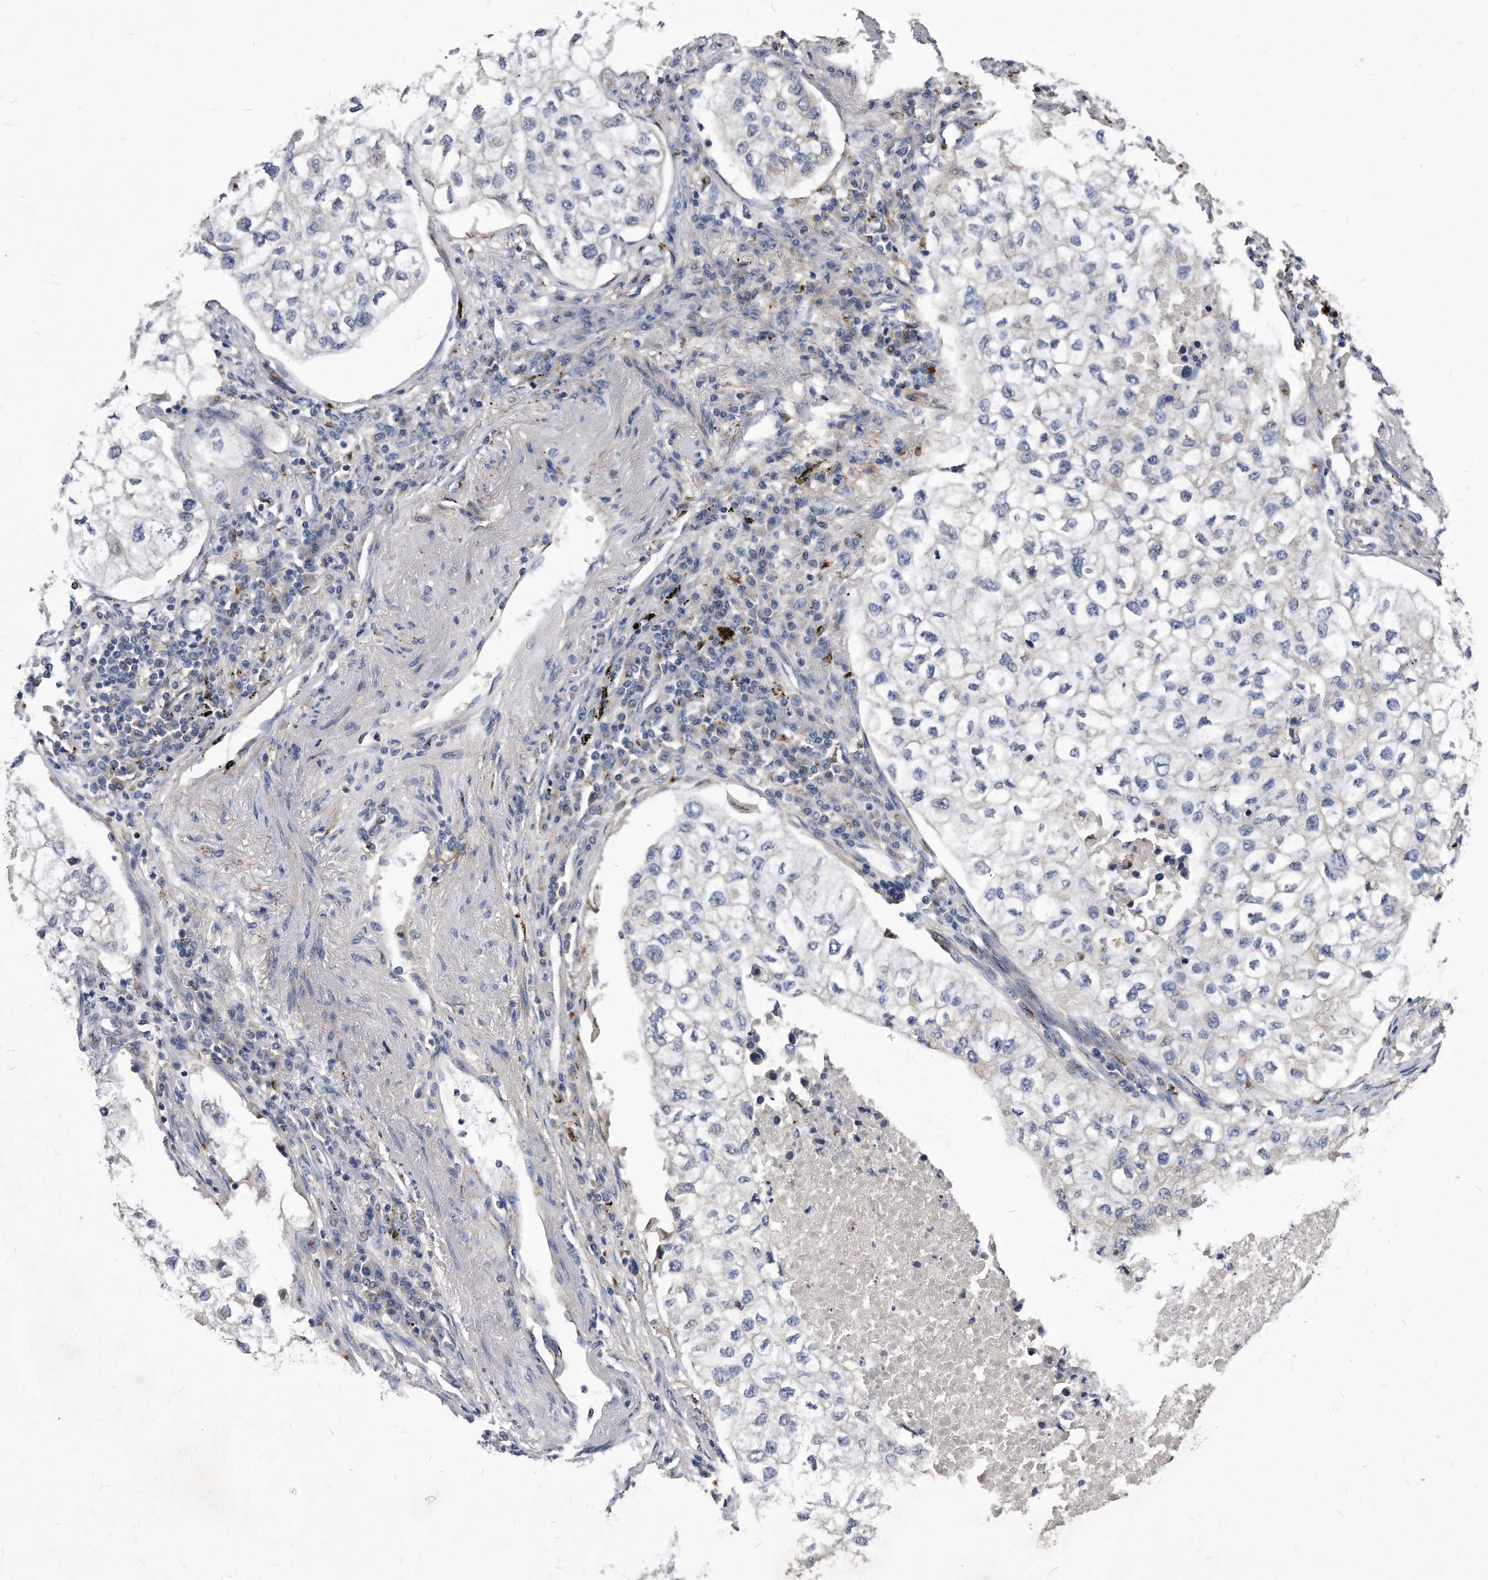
{"staining": {"intensity": "negative", "quantity": "none", "location": "none"}, "tissue": "lung cancer", "cell_type": "Tumor cells", "image_type": "cancer", "snomed": [{"axis": "morphology", "description": "Adenocarcinoma, NOS"}, {"axis": "topography", "description": "Lung"}], "caption": "Protein analysis of lung adenocarcinoma exhibits no significant expression in tumor cells. Nuclei are stained in blue.", "gene": "MGAT4A", "patient": {"sex": "male", "age": 63}}